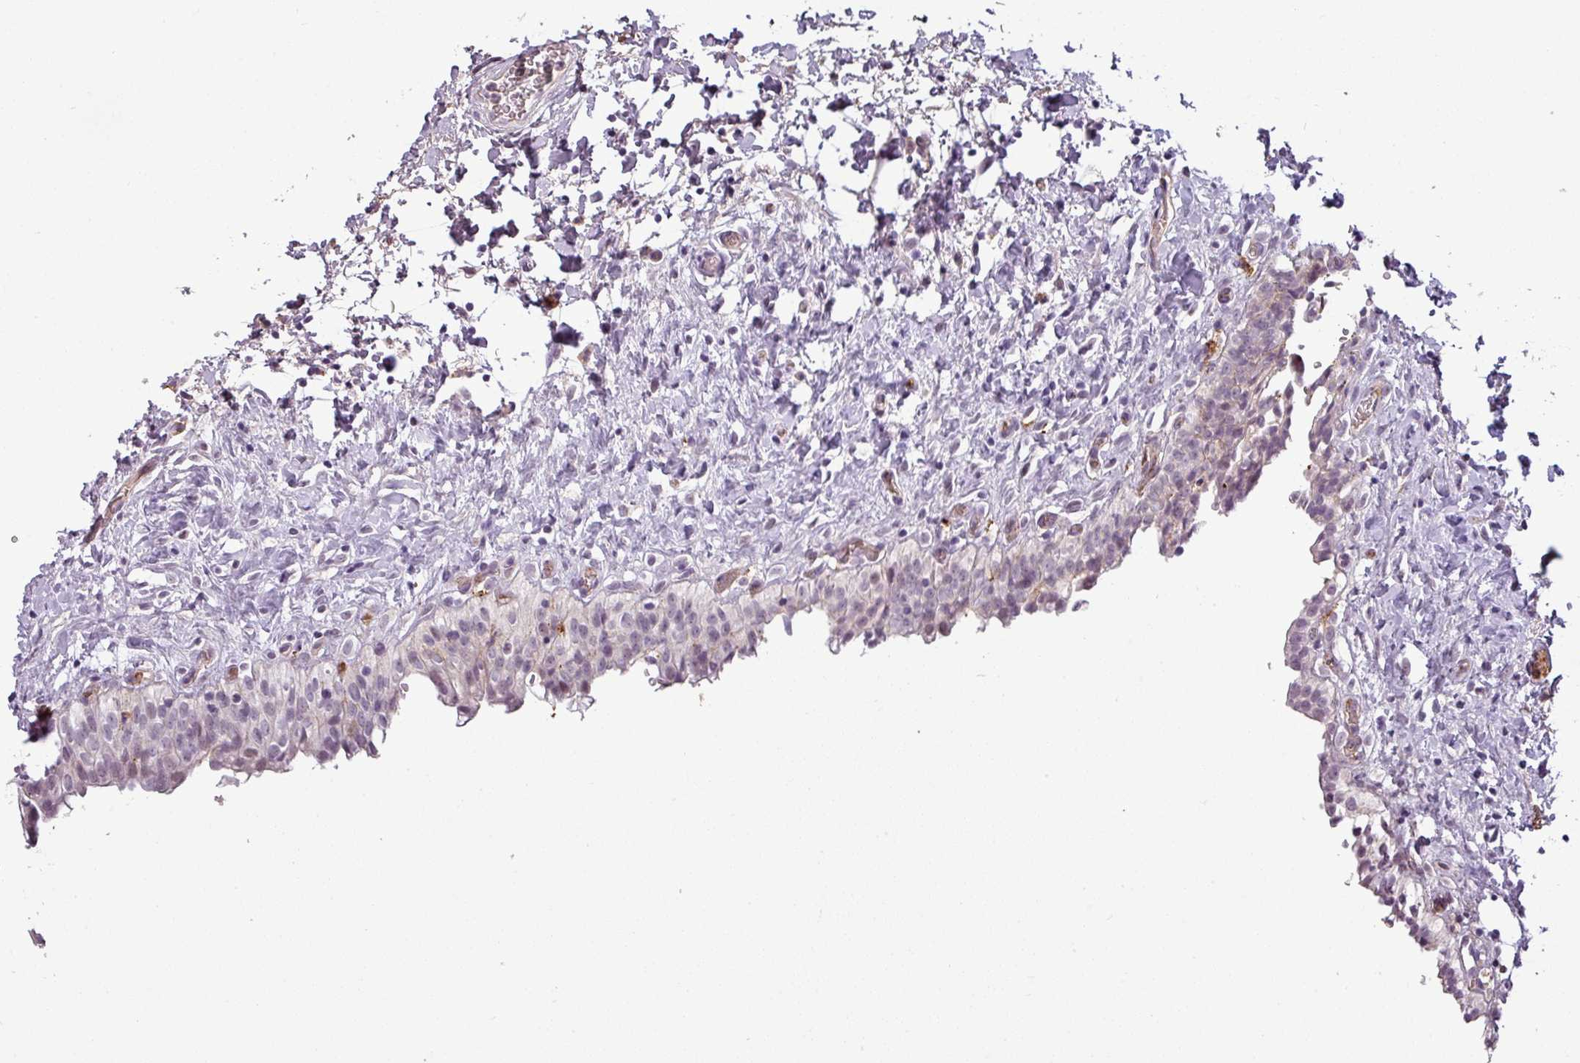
{"staining": {"intensity": "negative", "quantity": "none", "location": "none"}, "tissue": "urinary bladder", "cell_type": "Urothelial cells", "image_type": "normal", "snomed": [{"axis": "morphology", "description": "Normal tissue, NOS"}, {"axis": "topography", "description": "Urinary bladder"}], "caption": "This is an immunohistochemistry micrograph of benign human urinary bladder. There is no staining in urothelial cells.", "gene": "APOC1", "patient": {"sex": "male", "age": 51}}